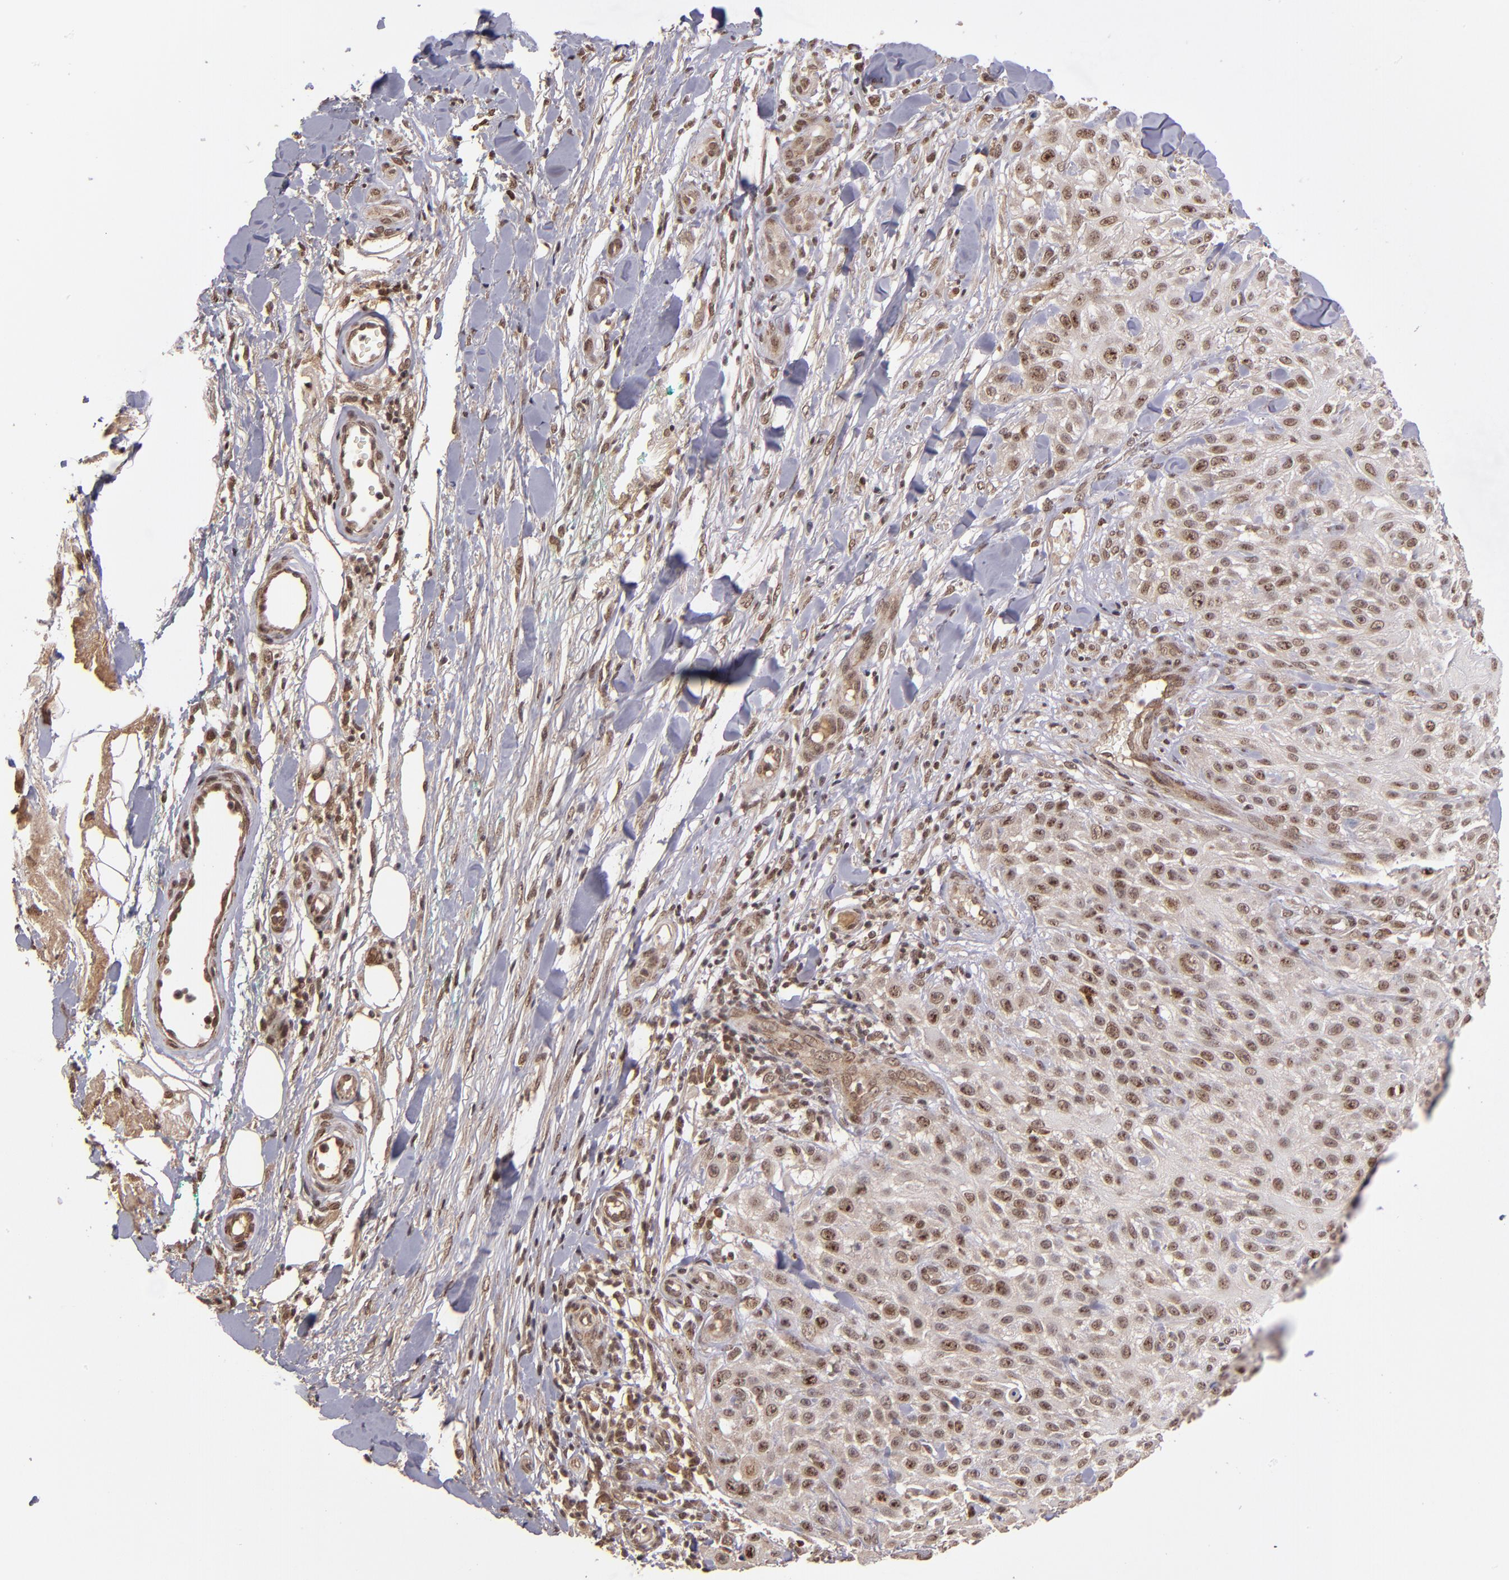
{"staining": {"intensity": "moderate", "quantity": ">75%", "location": "nuclear"}, "tissue": "skin cancer", "cell_type": "Tumor cells", "image_type": "cancer", "snomed": [{"axis": "morphology", "description": "Squamous cell carcinoma, NOS"}, {"axis": "topography", "description": "Skin"}], "caption": "This micrograph displays immunohistochemistry staining of skin squamous cell carcinoma, with medium moderate nuclear positivity in approximately >75% of tumor cells.", "gene": "ABHD12B", "patient": {"sex": "female", "age": 42}}